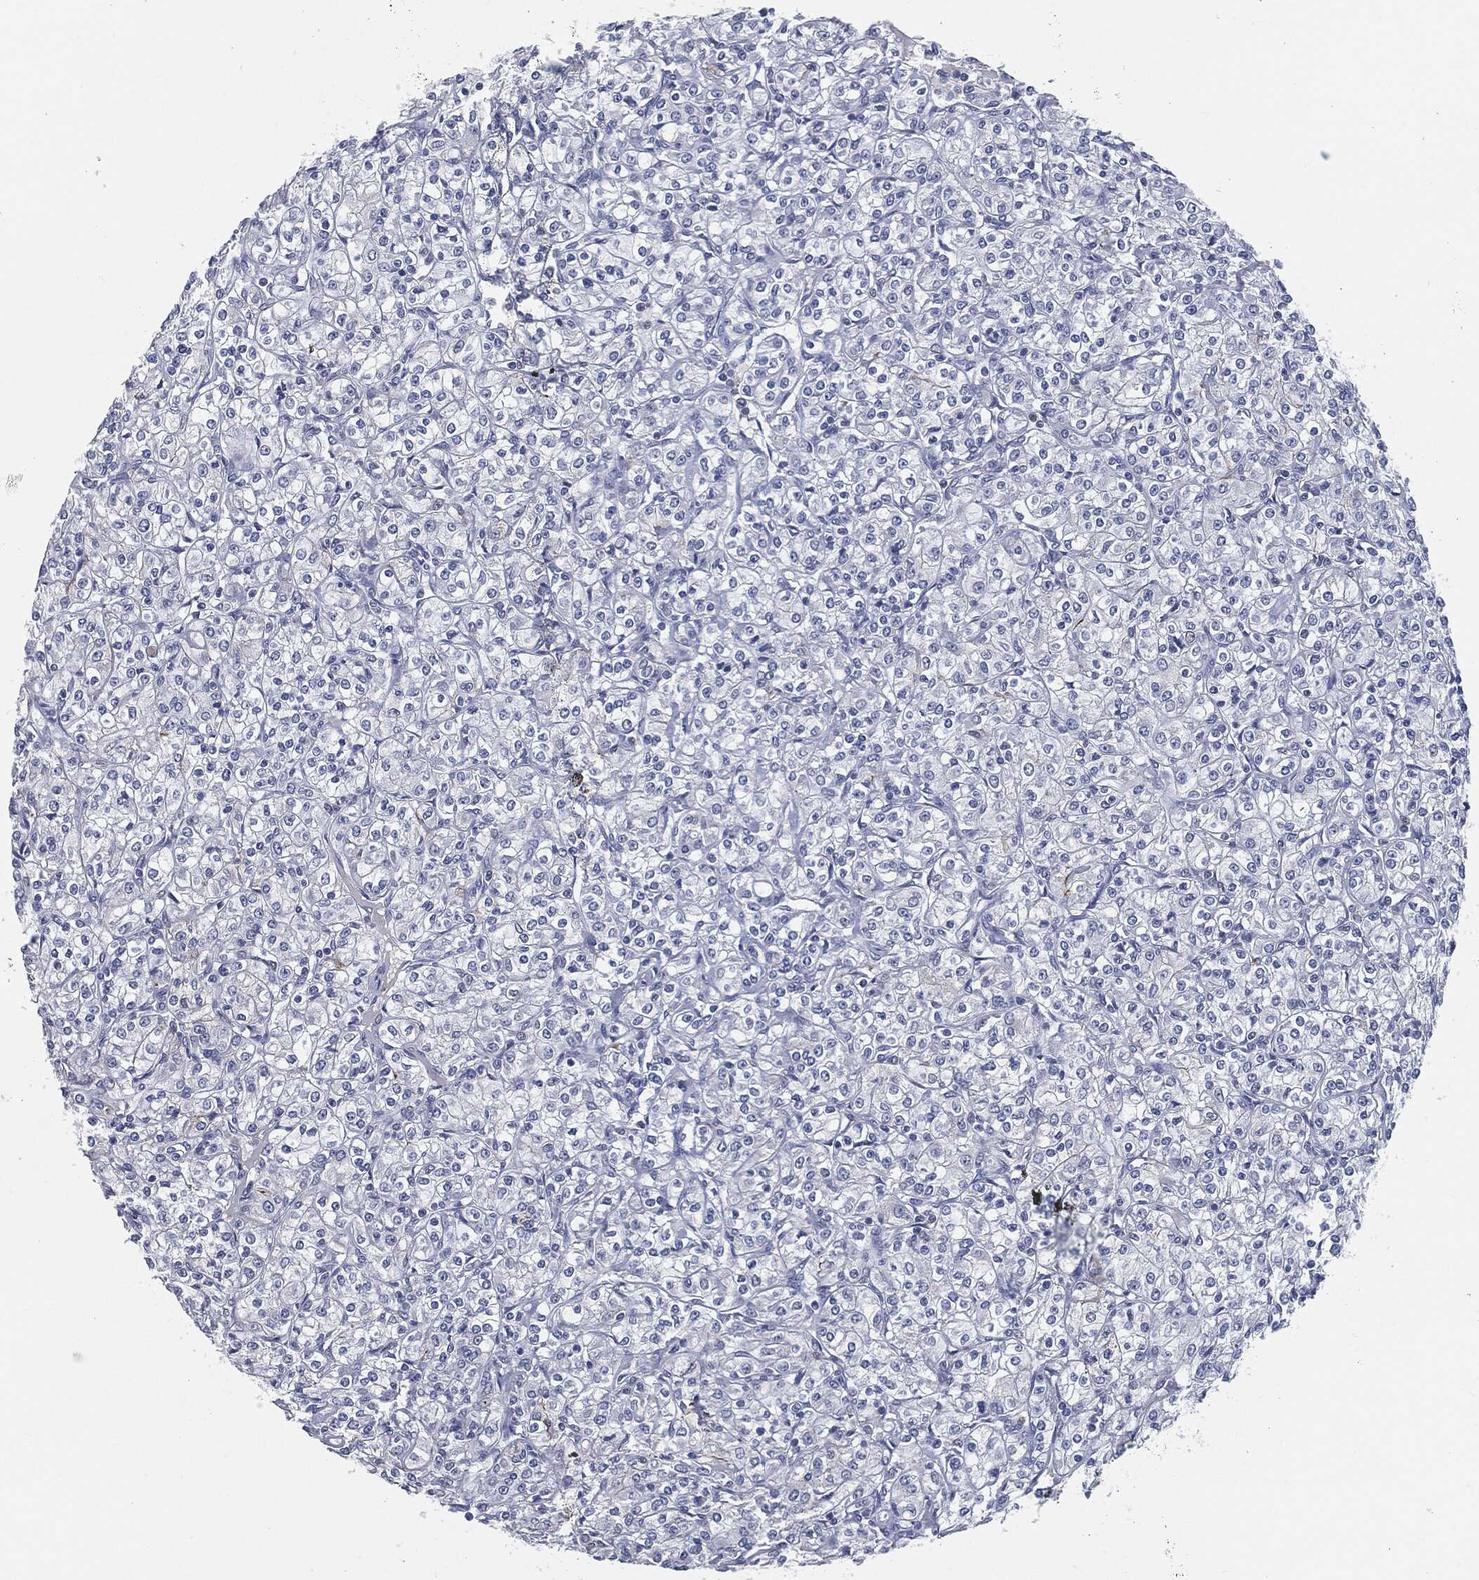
{"staining": {"intensity": "negative", "quantity": "none", "location": "none"}, "tissue": "renal cancer", "cell_type": "Tumor cells", "image_type": "cancer", "snomed": [{"axis": "morphology", "description": "Adenocarcinoma, NOS"}, {"axis": "topography", "description": "Kidney"}], "caption": "Tumor cells show no significant protein staining in adenocarcinoma (renal). (DAB (3,3'-diaminobenzidine) IHC visualized using brightfield microscopy, high magnification).", "gene": "PROM1", "patient": {"sex": "male", "age": 77}}